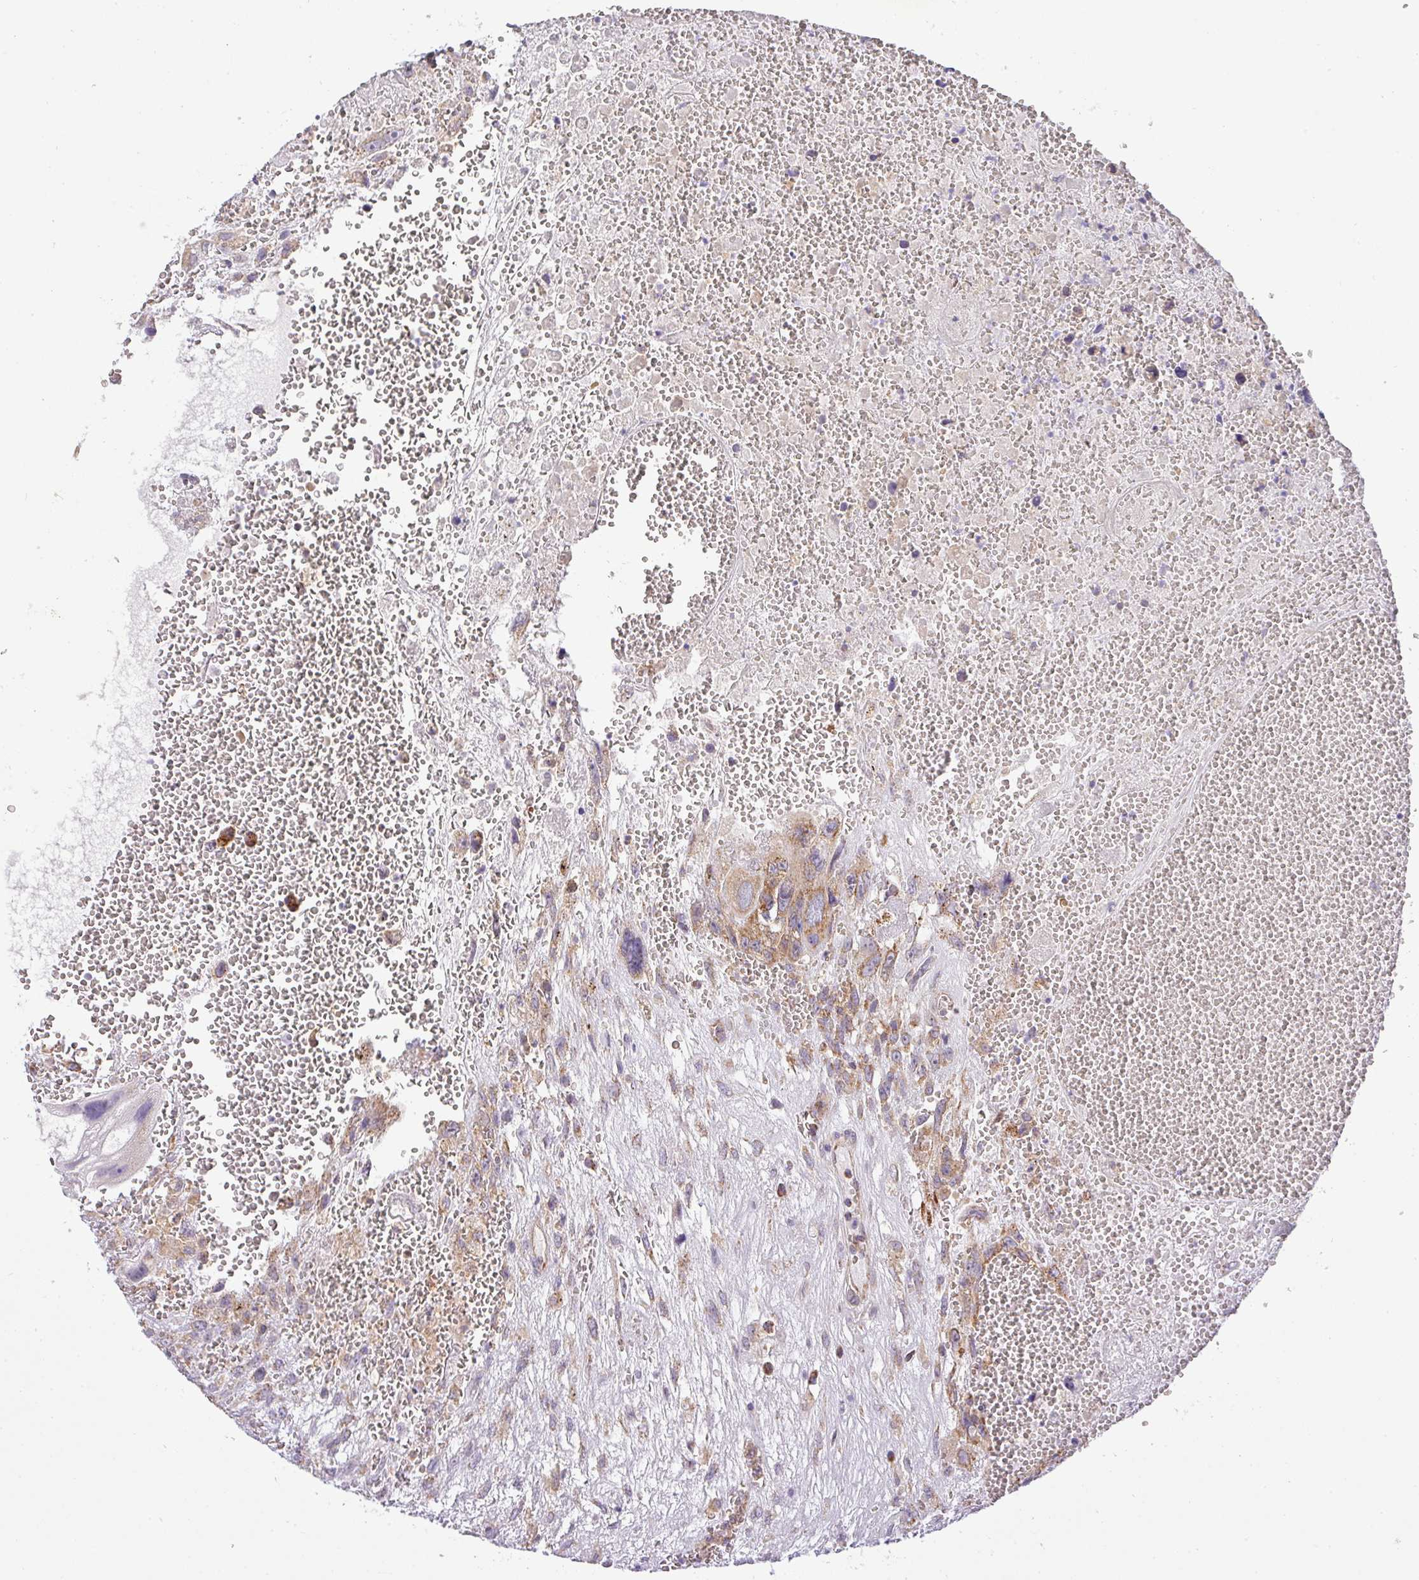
{"staining": {"intensity": "moderate", "quantity": ">75%", "location": "cytoplasmic/membranous"}, "tissue": "testis cancer", "cell_type": "Tumor cells", "image_type": "cancer", "snomed": [{"axis": "morphology", "description": "Carcinoma, Embryonal, NOS"}, {"axis": "topography", "description": "Testis"}], "caption": "The micrograph demonstrates immunohistochemical staining of testis cancer. There is moderate cytoplasmic/membranous positivity is identified in approximately >75% of tumor cells.", "gene": "ZNF211", "patient": {"sex": "male", "age": 28}}